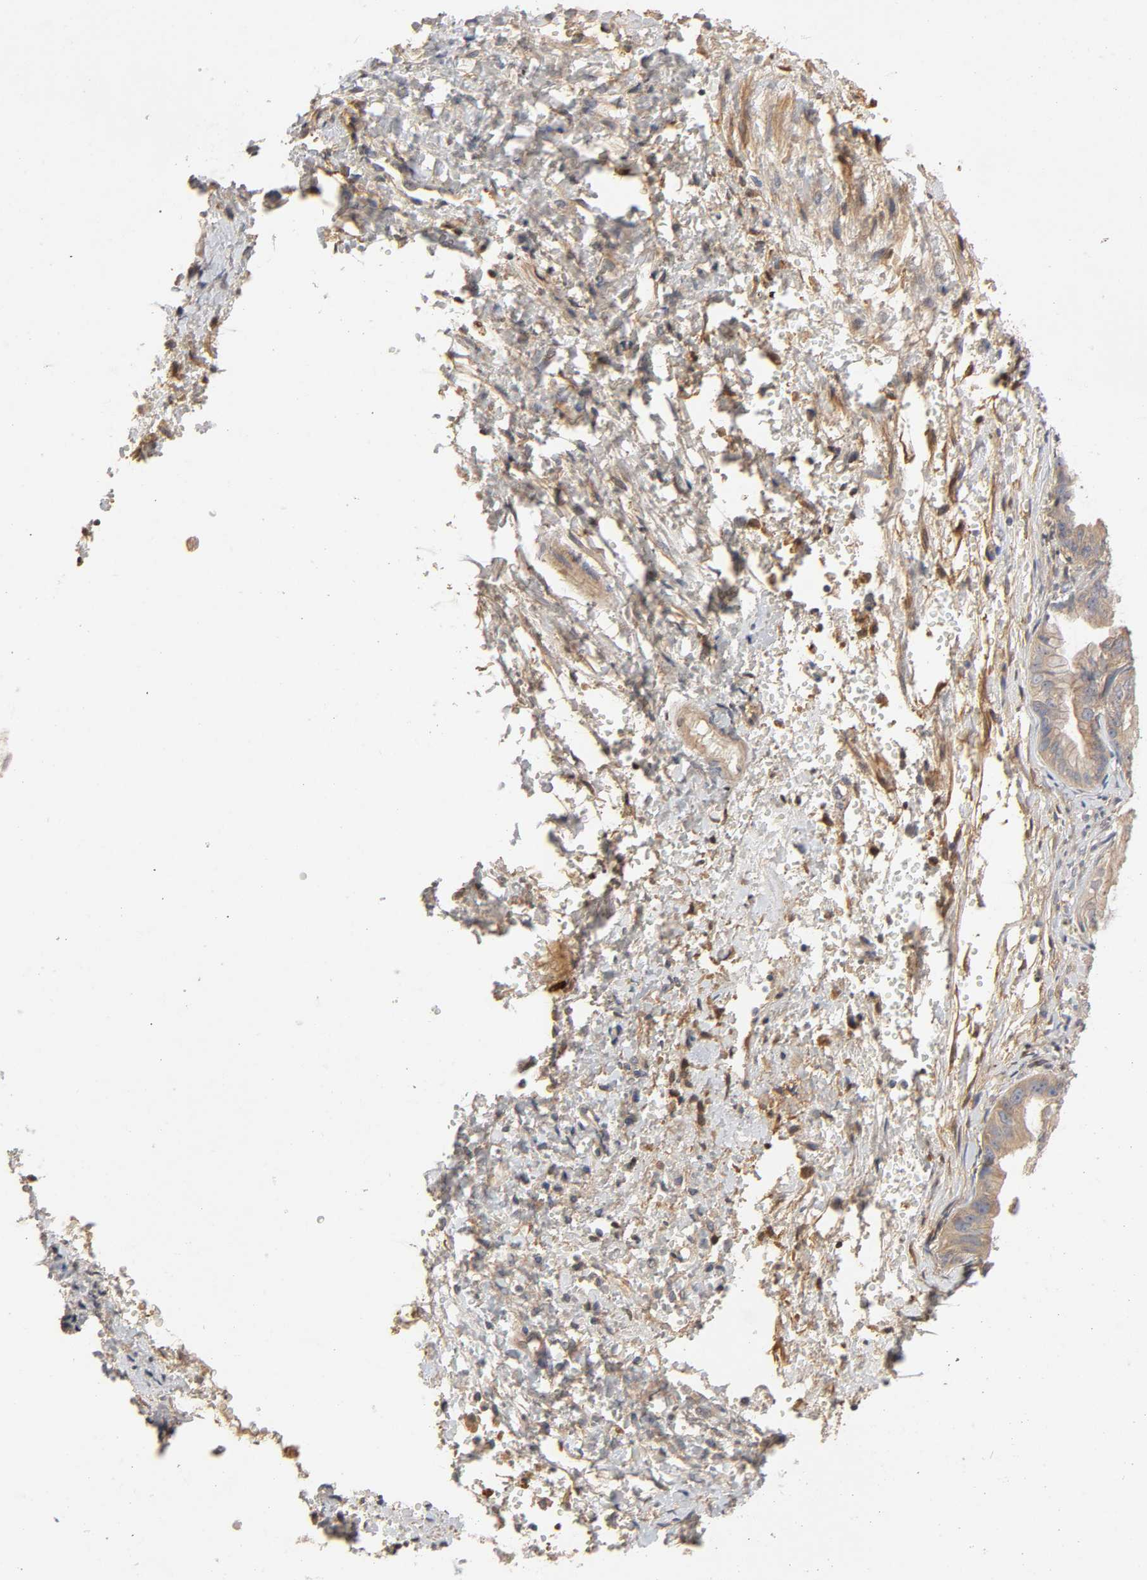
{"staining": {"intensity": "moderate", "quantity": ">75%", "location": "cytoplasmic/membranous"}, "tissue": "ovarian cancer", "cell_type": "Tumor cells", "image_type": "cancer", "snomed": [{"axis": "morphology", "description": "Cystadenocarcinoma, mucinous, NOS"}, {"axis": "topography", "description": "Ovary"}], "caption": "Approximately >75% of tumor cells in ovarian cancer show moderate cytoplasmic/membranous protein positivity as visualized by brown immunohistochemical staining.", "gene": "CPB2", "patient": {"sex": "female", "age": 36}}